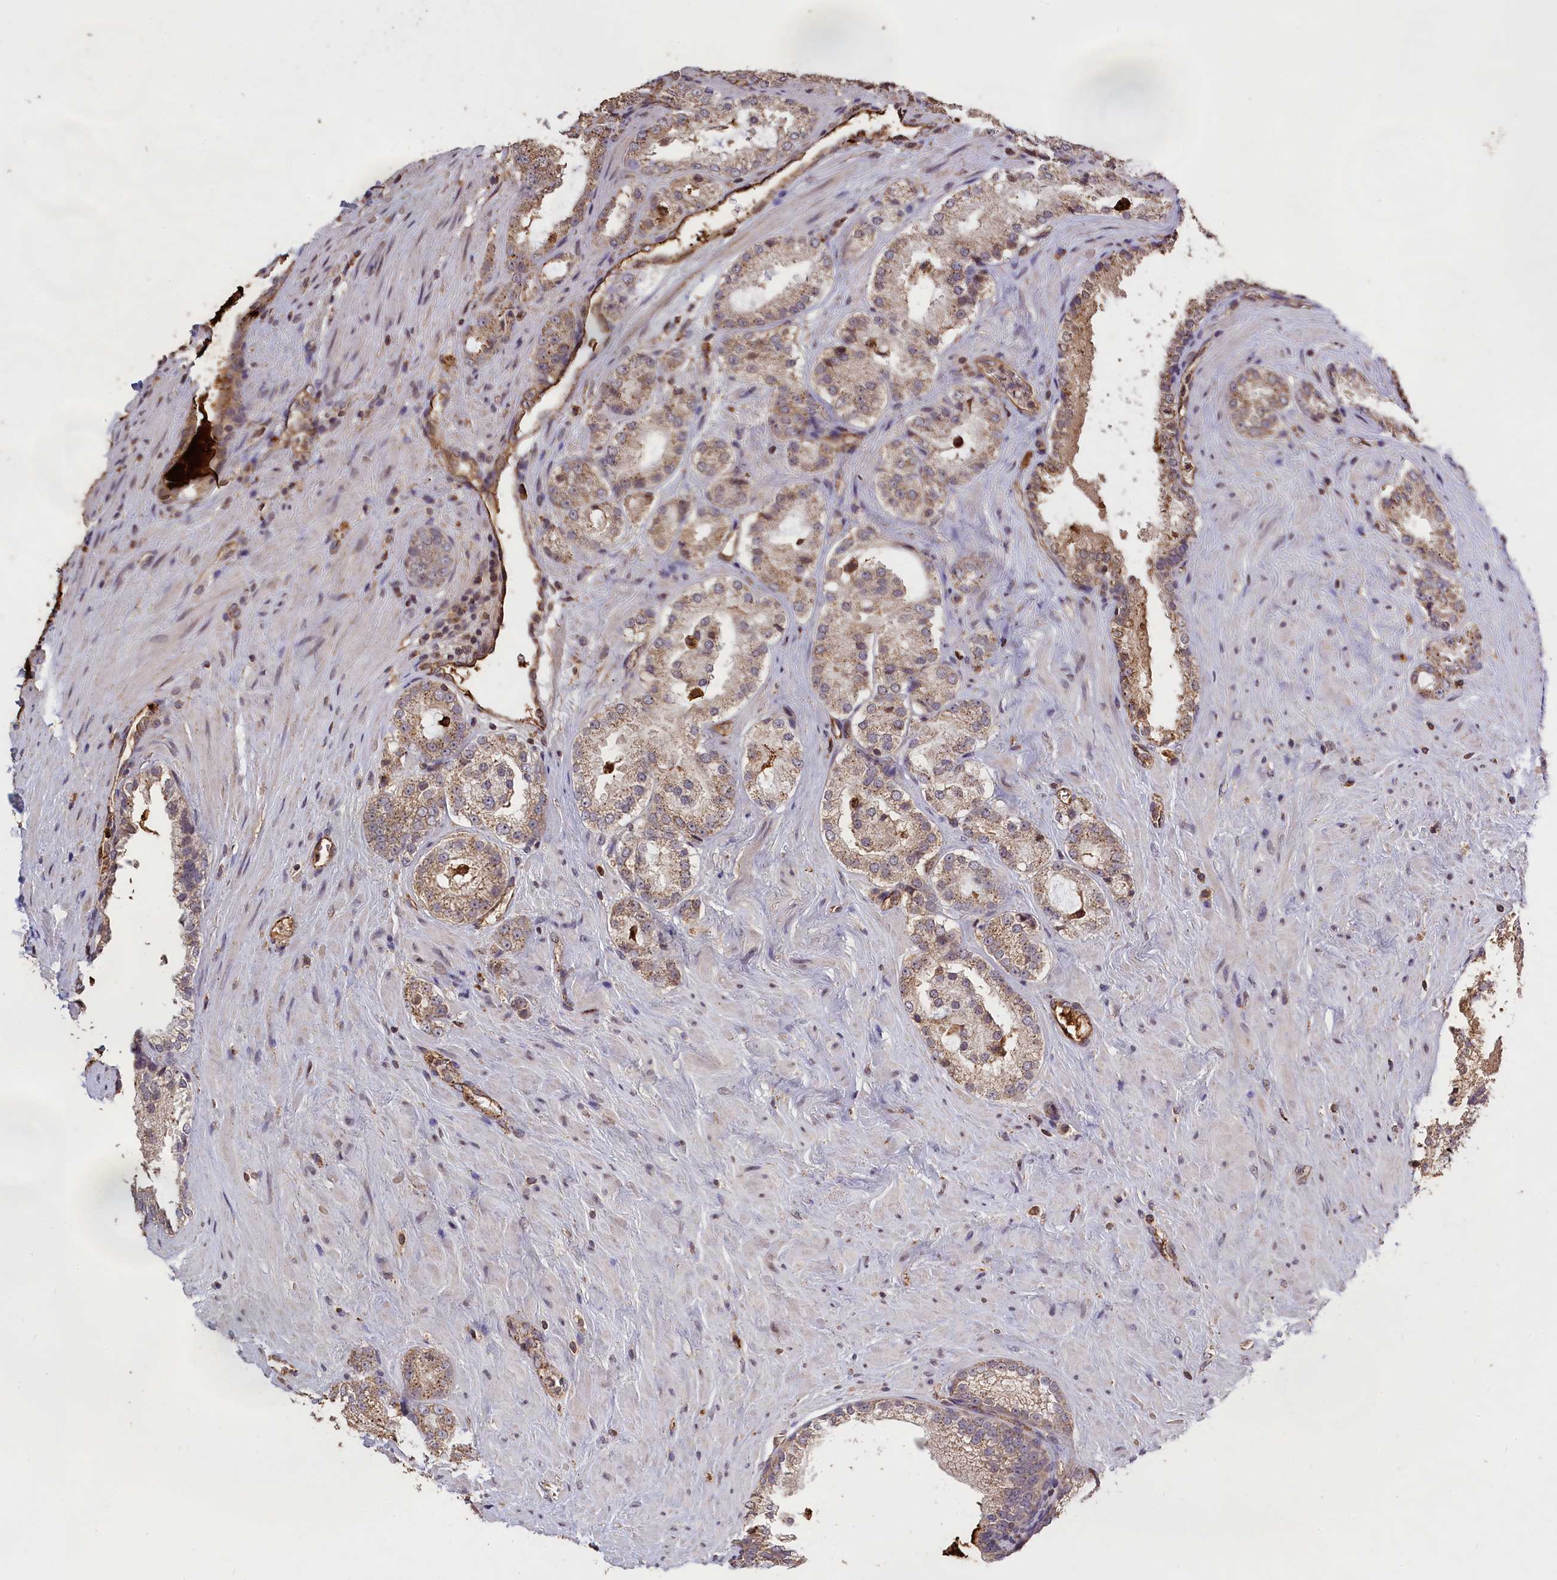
{"staining": {"intensity": "weak", "quantity": ">75%", "location": "cytoplasmic/membranous"}, "tissue": "prostate cancer", "cell_type": "Tumor cells", "image_type": "cancer", "snomed": [{"axis": "morphology", "description": "Adenocarcinoma, High grade"}, {"axis": "topography", "description": "Prostate"}], "caption": "Prostate cancer (adenocarcinoma (high-grade)) stained with a brown dye exhibits weak cytoplasmic/membranous positive expression in about >75% of tumor cells.", "gene": "CLRN2", "patient": {"sex": "male", "age": 73}}